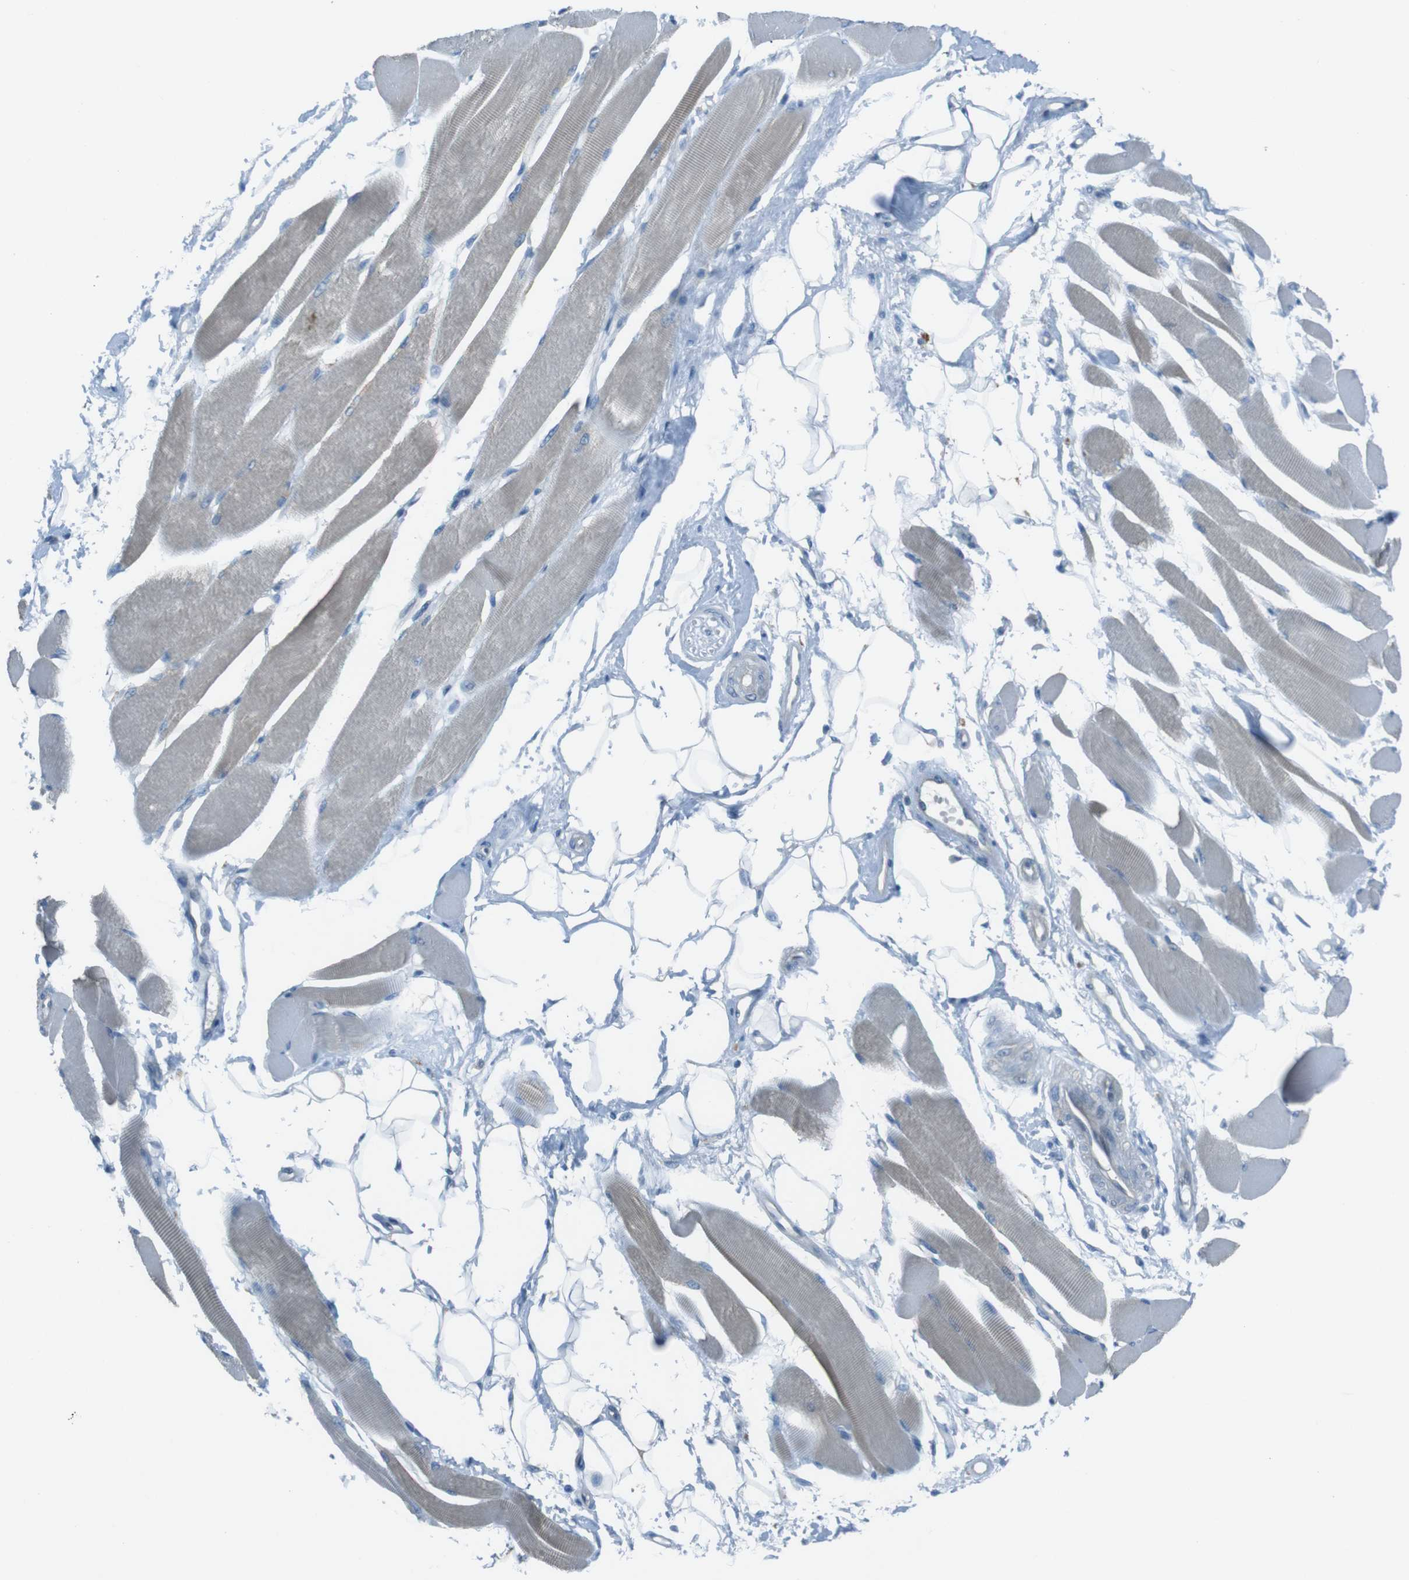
{"staining": {"intensity": "negative", "quantity": "none", "location": "none"}, "tissue": "skeletal muscle", "cell_type": "Myocytes", "image_type": "normal", "snomed": [{"axis": "morphology", "description": "Normal tissue, NOS"}, {"axis": "topography", "description": "Skeletal muscle"}, {"axis": "topography", "description": "Peripheral nerve tissue"}], "caption": "There is no significant staining in myocytes of skeletal muscle. The staining is performed using DAB brown chromogen with nuclei counter-stained in using hematoxylin.", "gene": "TMEM41B", "patient": {"sex": "female", "age": 84}}